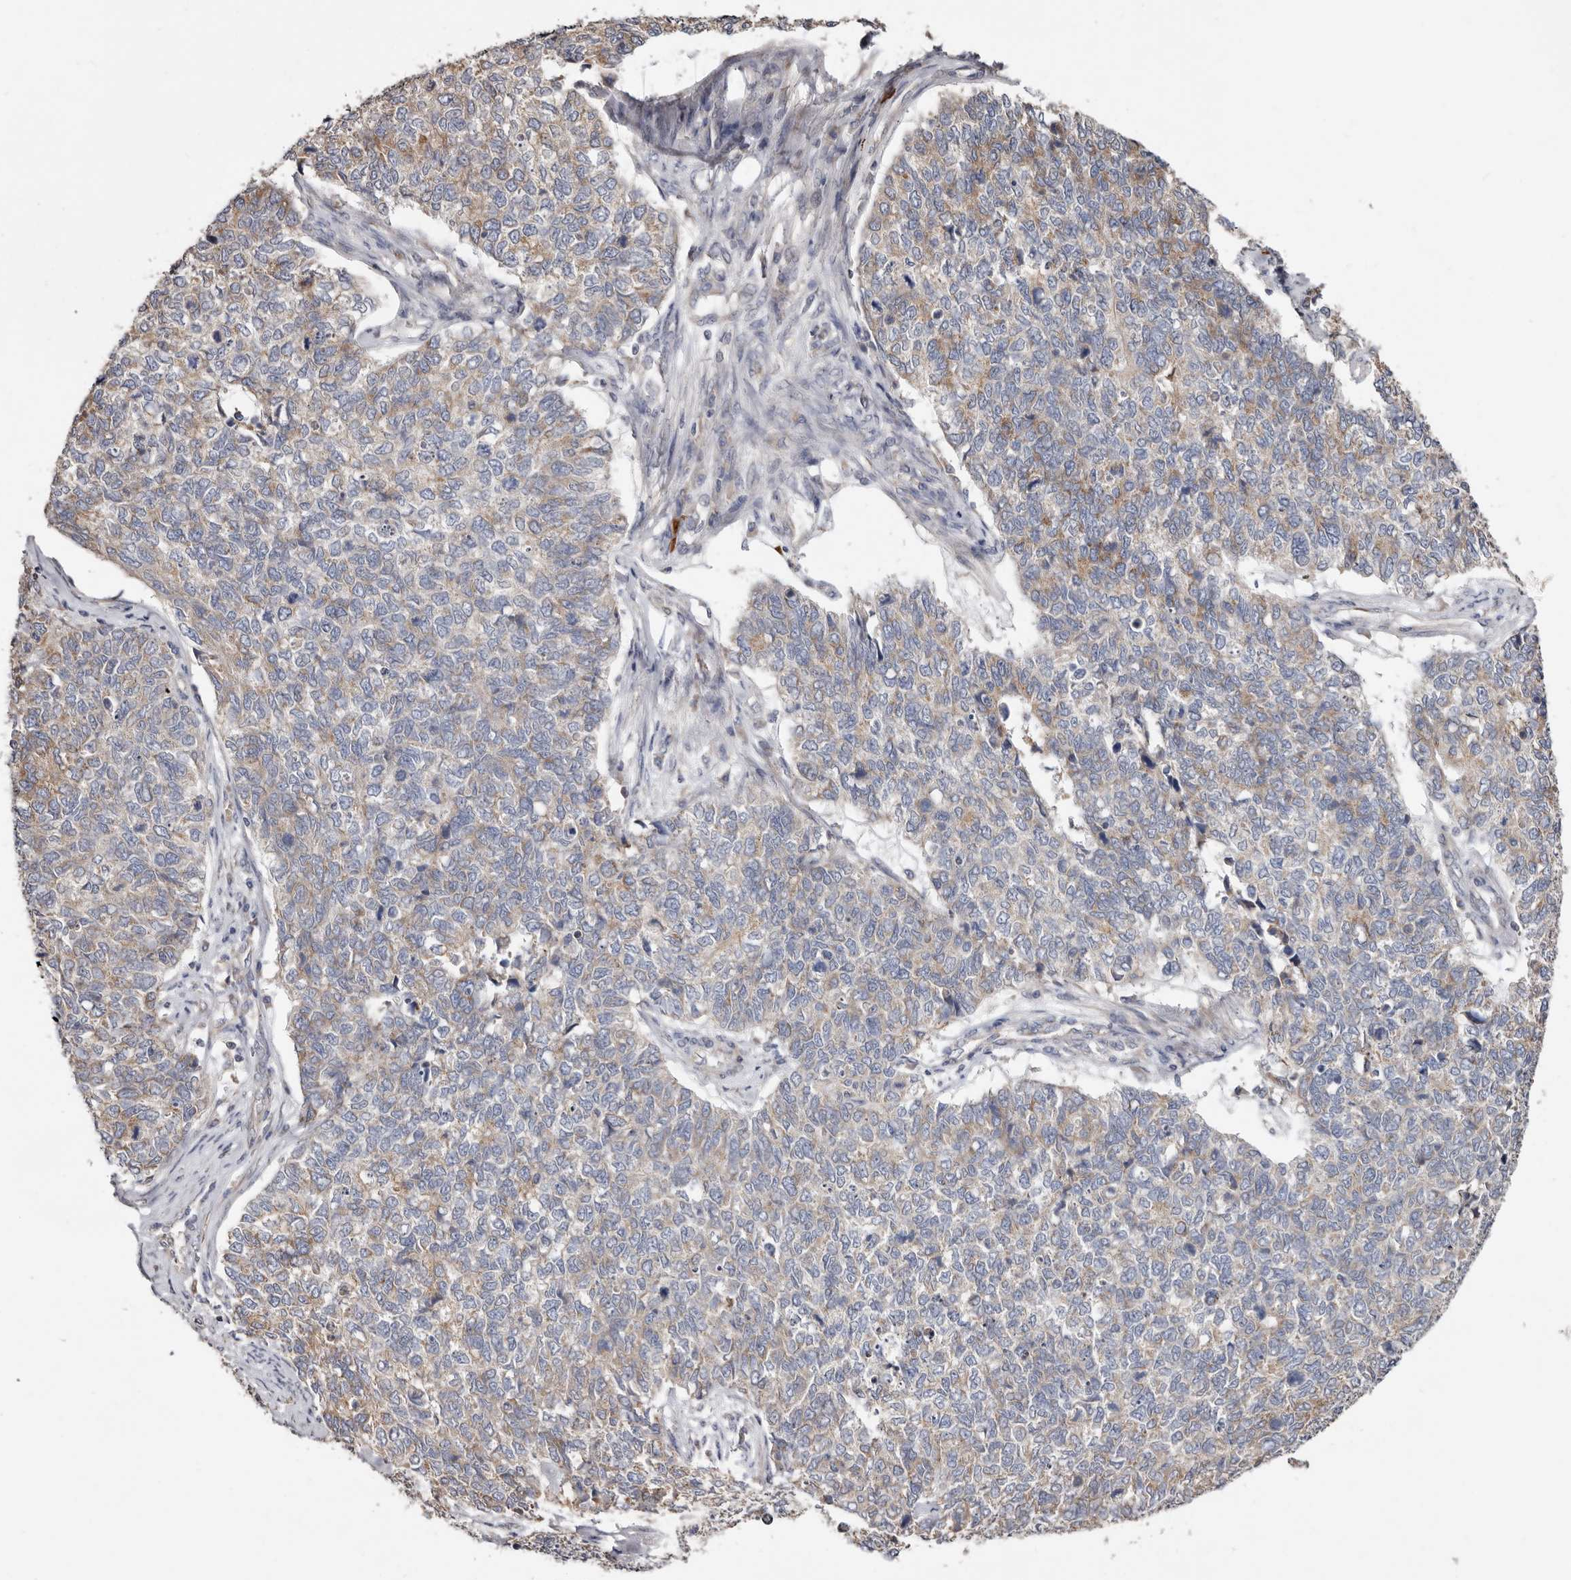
{"staining": {"intensity": "weak", "quantity": "<25%", "location": "cytoplasmic/membranous"}, "tissue": "cervical cancer", "cell_type": "Tumor cells", "image_type": "cancer", "snomed": [{"axis": "morphology", "description": "Squamous cell carcinoma, NOS"}, {"axis": "topography", "description": "Cervix"}], "caption": "Protein analysis of cervical cancer reveals no significant expression in tumor cells.", "gene": "ASIC5", "patient": {"sex": "female", "age": 63}}